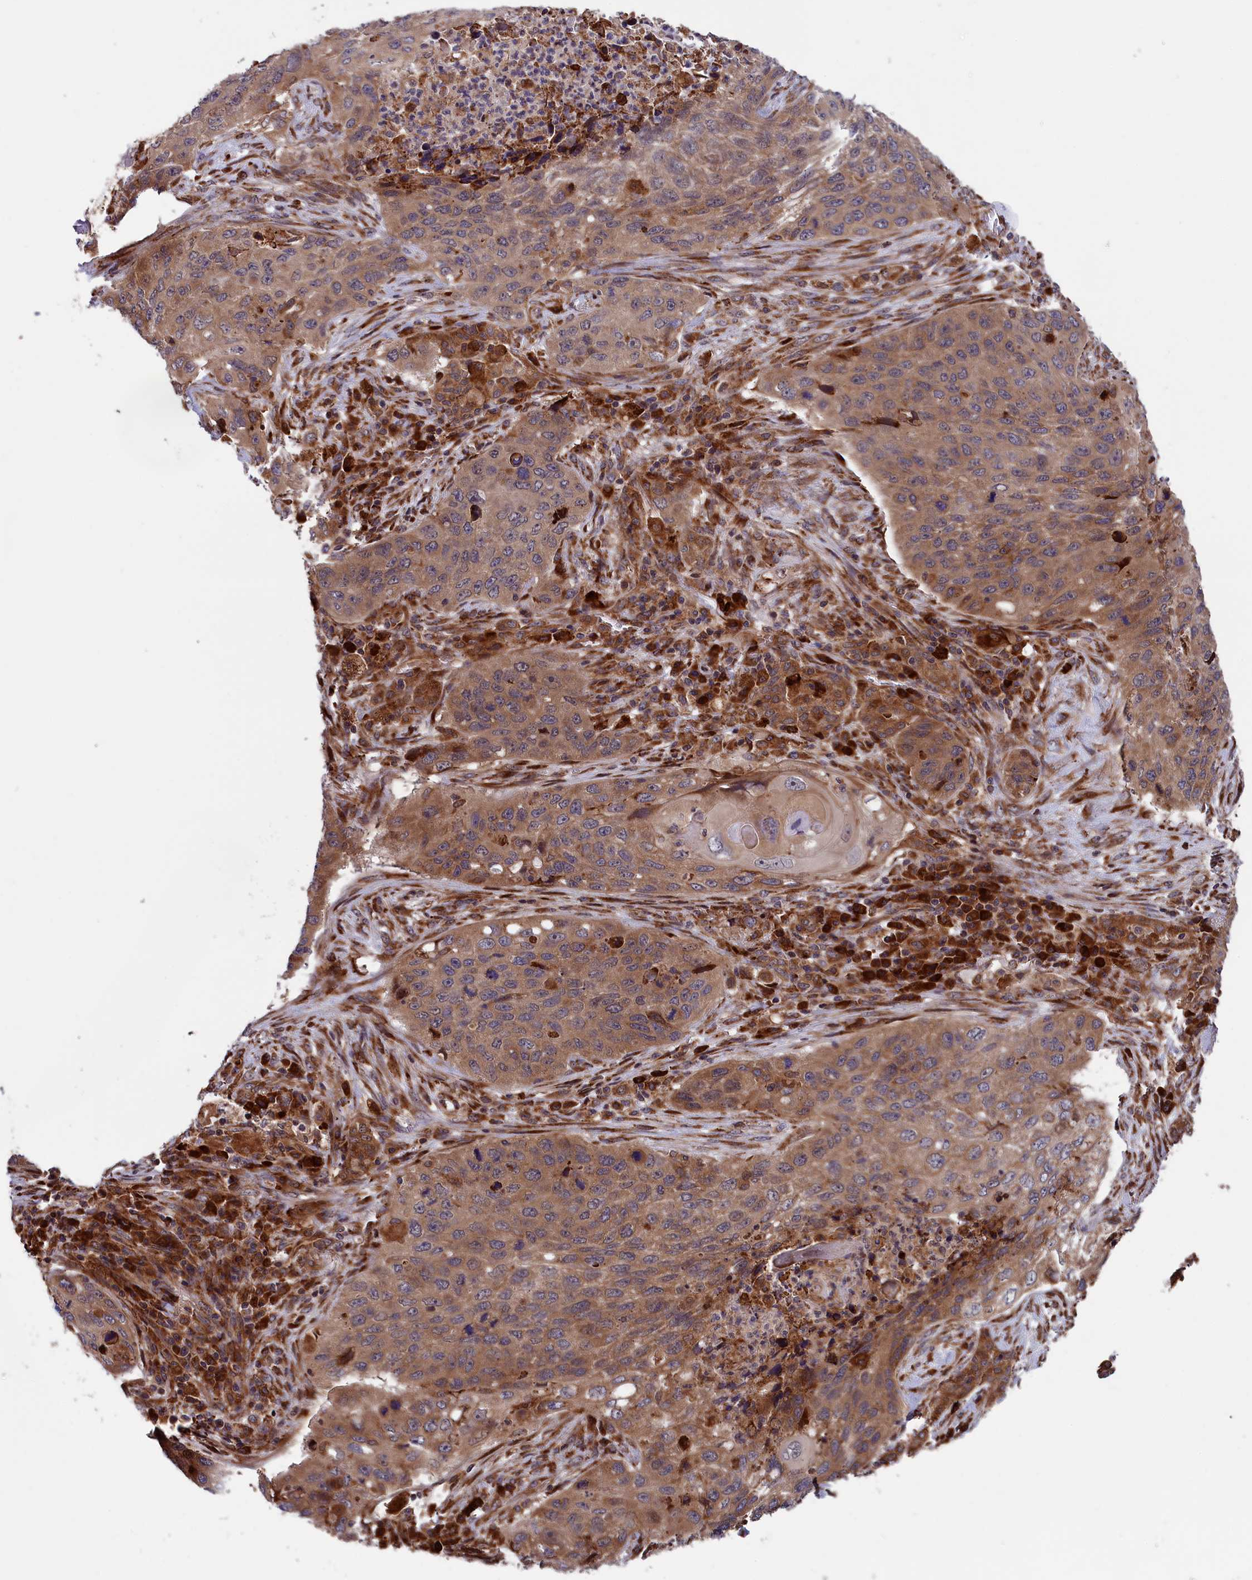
{"staining": {"intensity": "moderate", "quantity": ">75%", "location": "cytoplasmic/membranous"}, "tissue": "lung cancer", "cell_type": "Tumor cells", "image_type": "cancer", "snomed": [{"axis": "morphology", "description": "Squamous cell carcinoma, NOS"}, {"axis": "topography", "description": "Lung"}], "caption": "A micrograph of human lung cancer (squamous cell carcinoma) stained for a protein displays moderate cytoplasmic/membranous brown staining in tumor cells.", "gene": "PLA2G4C", "patient": {"sex": "female", "age": 63}}